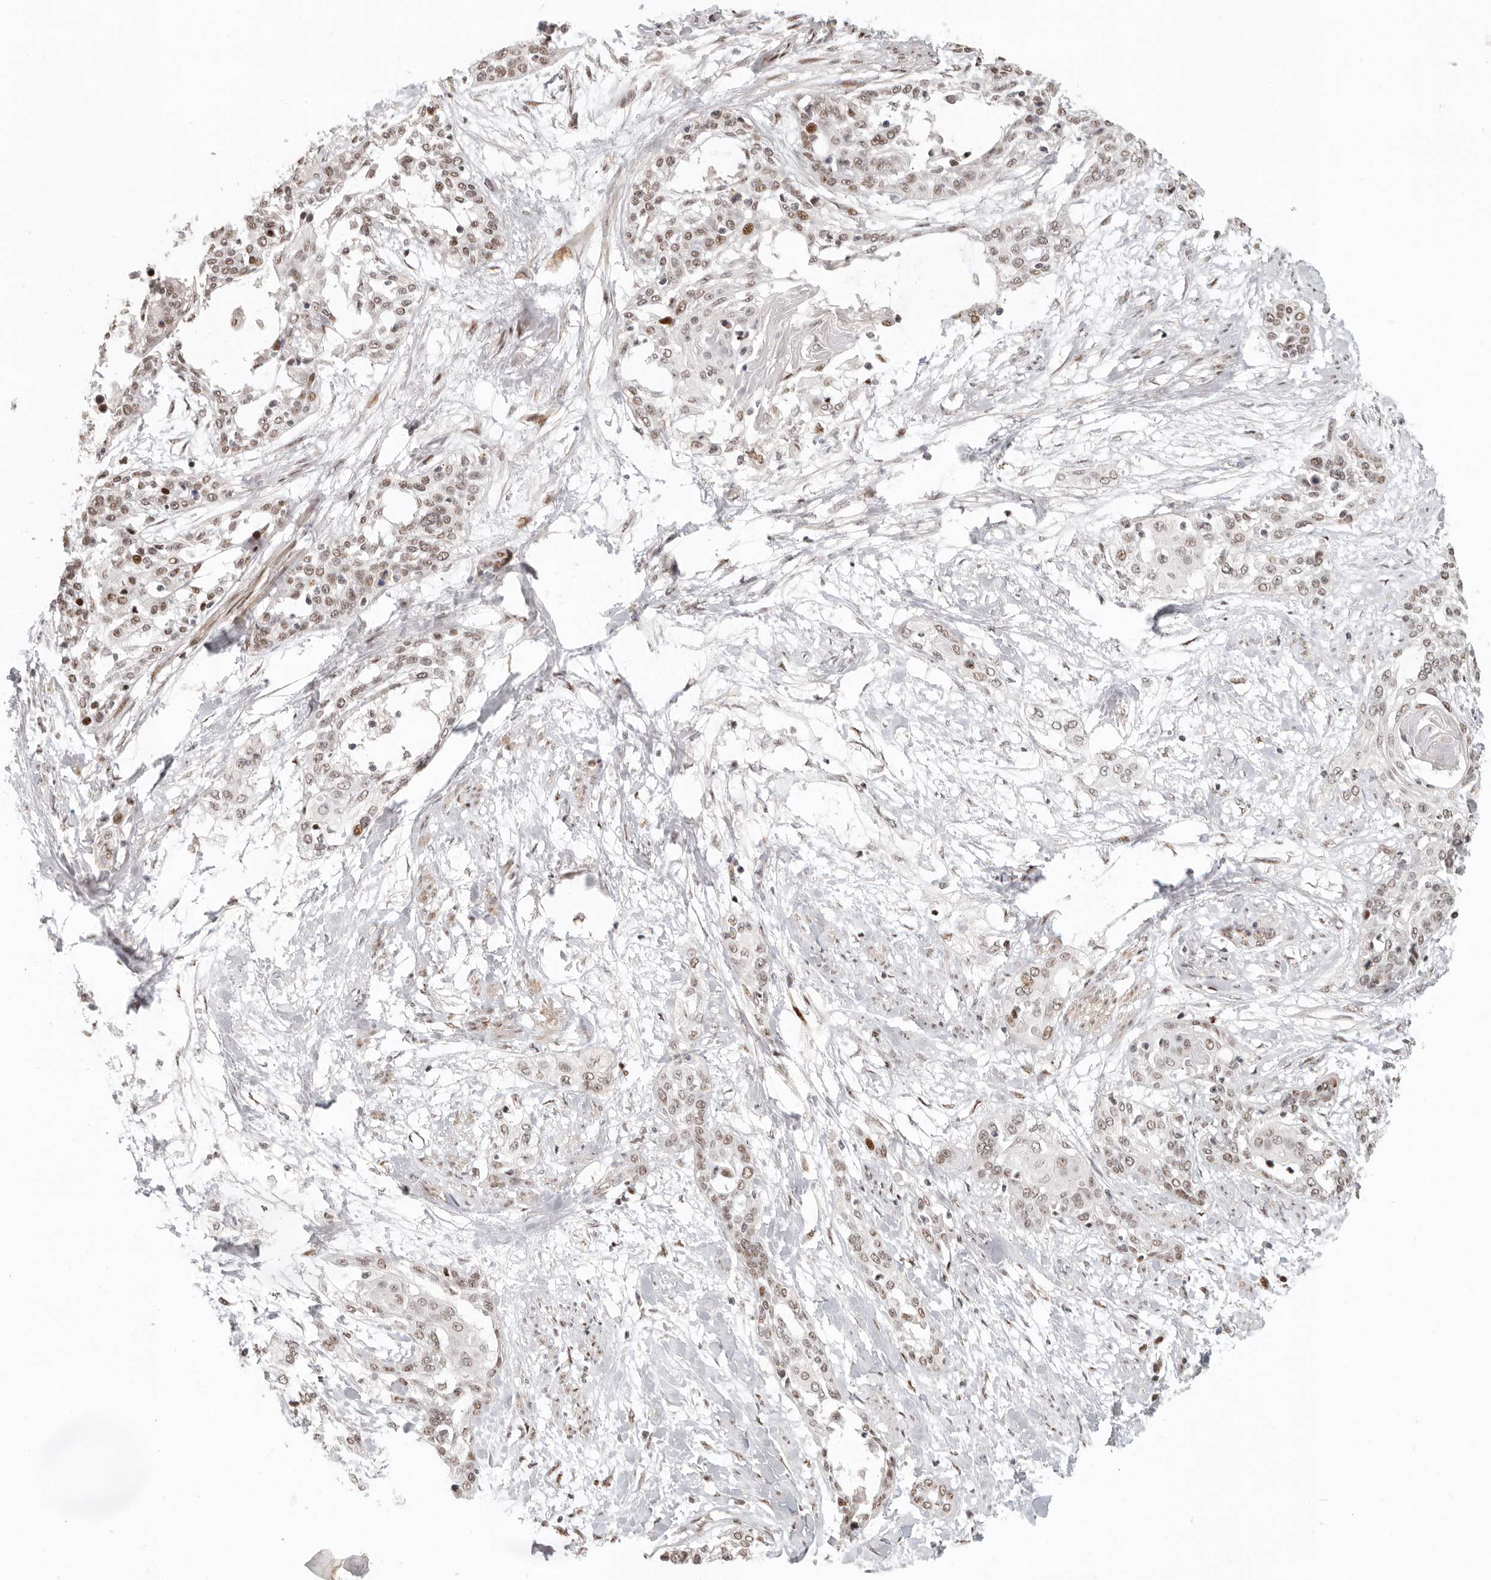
{"staining": {"intensity": "weak", "quantity": ">75%", "location": "nuclear"}, "tissue": "cervical cancer", "cell_type": "Tumor cells", "image_type": "cancer", "snomed": [{"axis": "morphology", "description": "Squamous cell carcinoma, NOS"}, {"axis": "topography", "description": "Cervix"}], "caption": "IHC photomicrograph of human cervical cancer stained for a protein (brown), which exhibits low levels of weak nuclear expression in about >75% of tumor cells.", "gene": "GPBP1L1", "patient": {"sex": "female", "age": 57}}